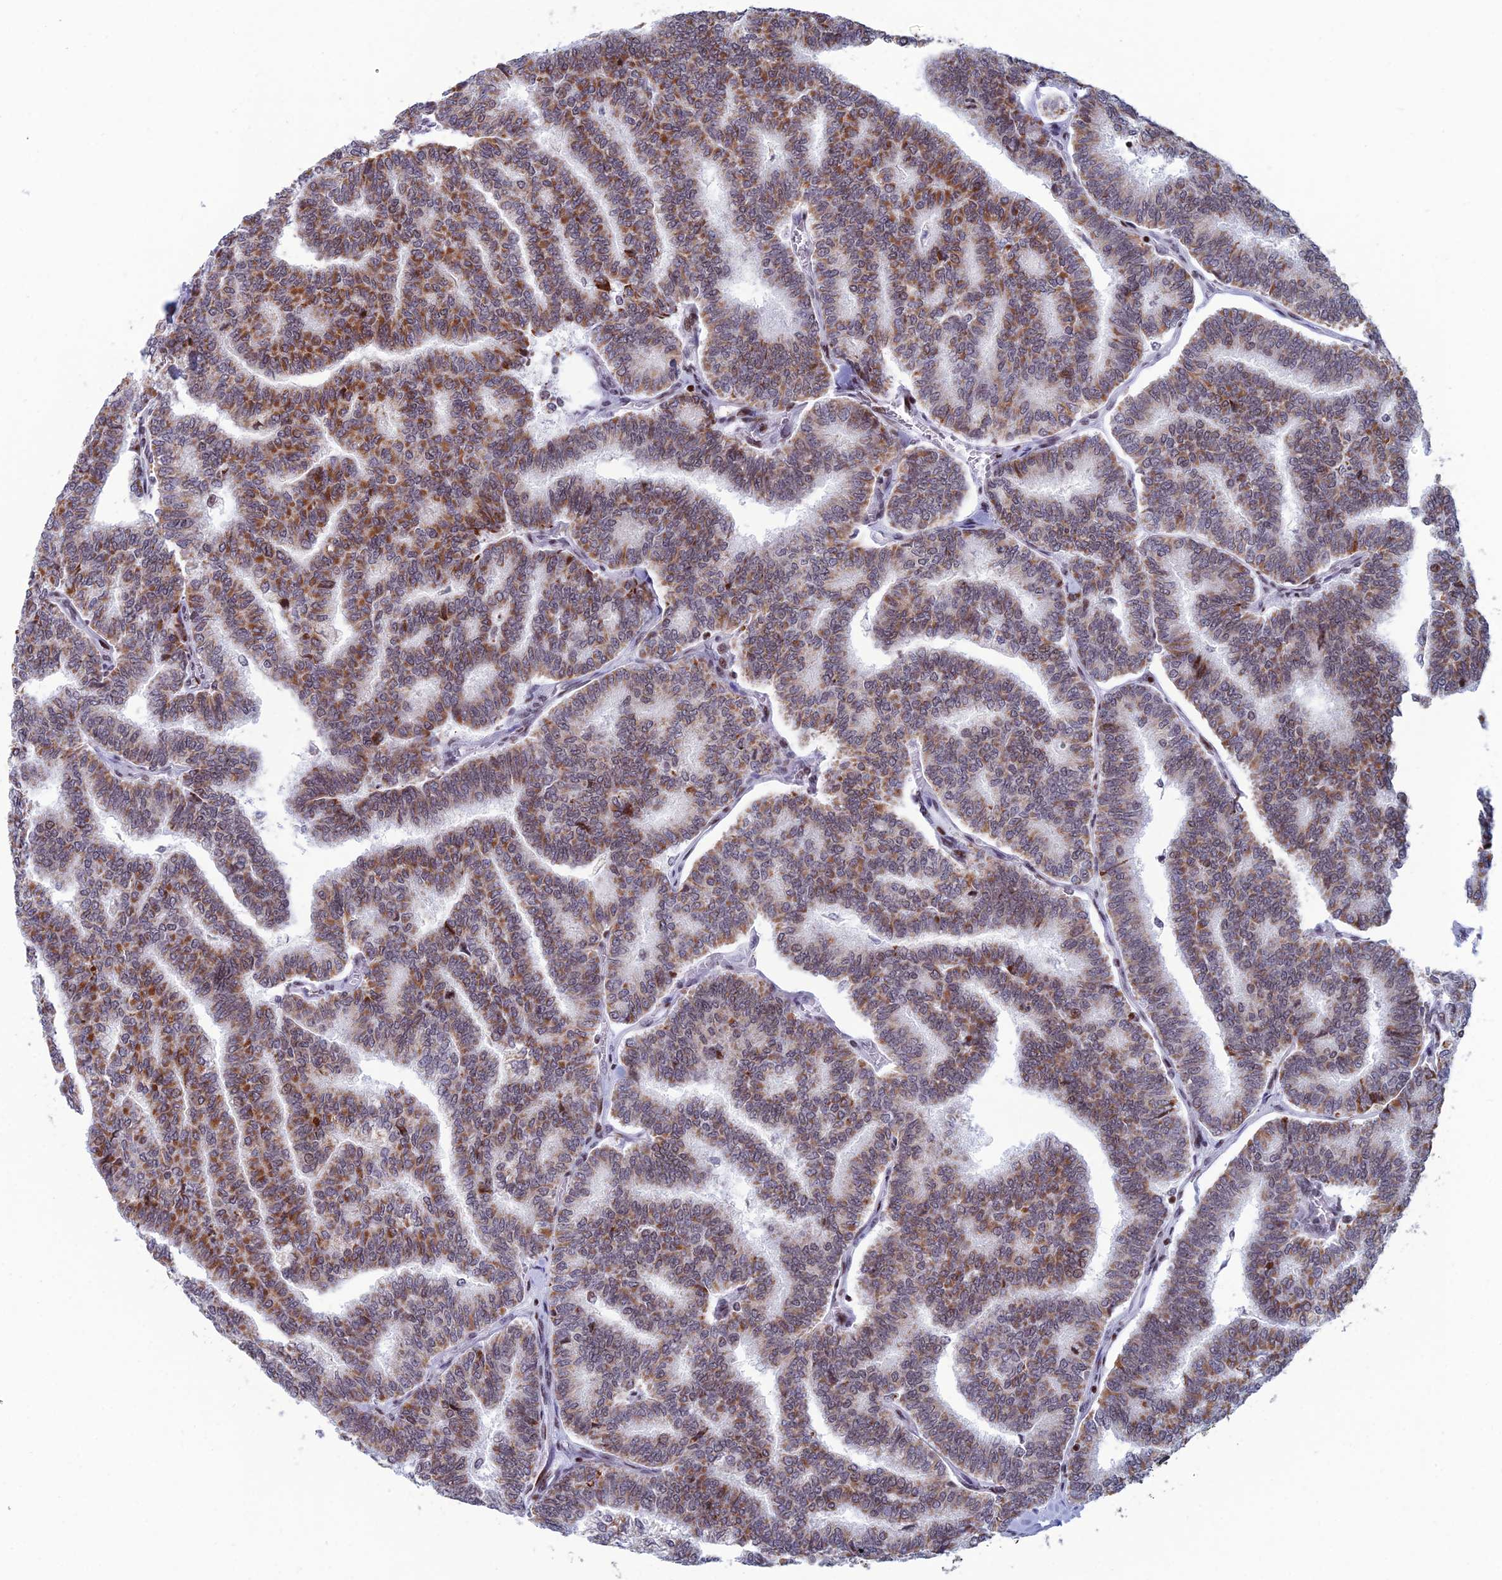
{"staining": {"intensity": "moderate", "quantity": ">75%", "location": "cytoplasmic/membranous"}, "tissue": "thyroid cancer", "cell_type": "Tumor cells", "image_type": "cancer", "snomed": [{"axis": "morphology", "description": "Papillary adenocarcinoma, NOS"}, {"axis": "topography", "description": "Thyroid gland"}], "caption": "Tumor cells demonstrate moderate cytoplasmic/membranous expression in approximately >75% of cells in papillary adenocarcinoma (thyroid).", "gene": "AFF3", "patient": {"sex": "female", "age": 35}}